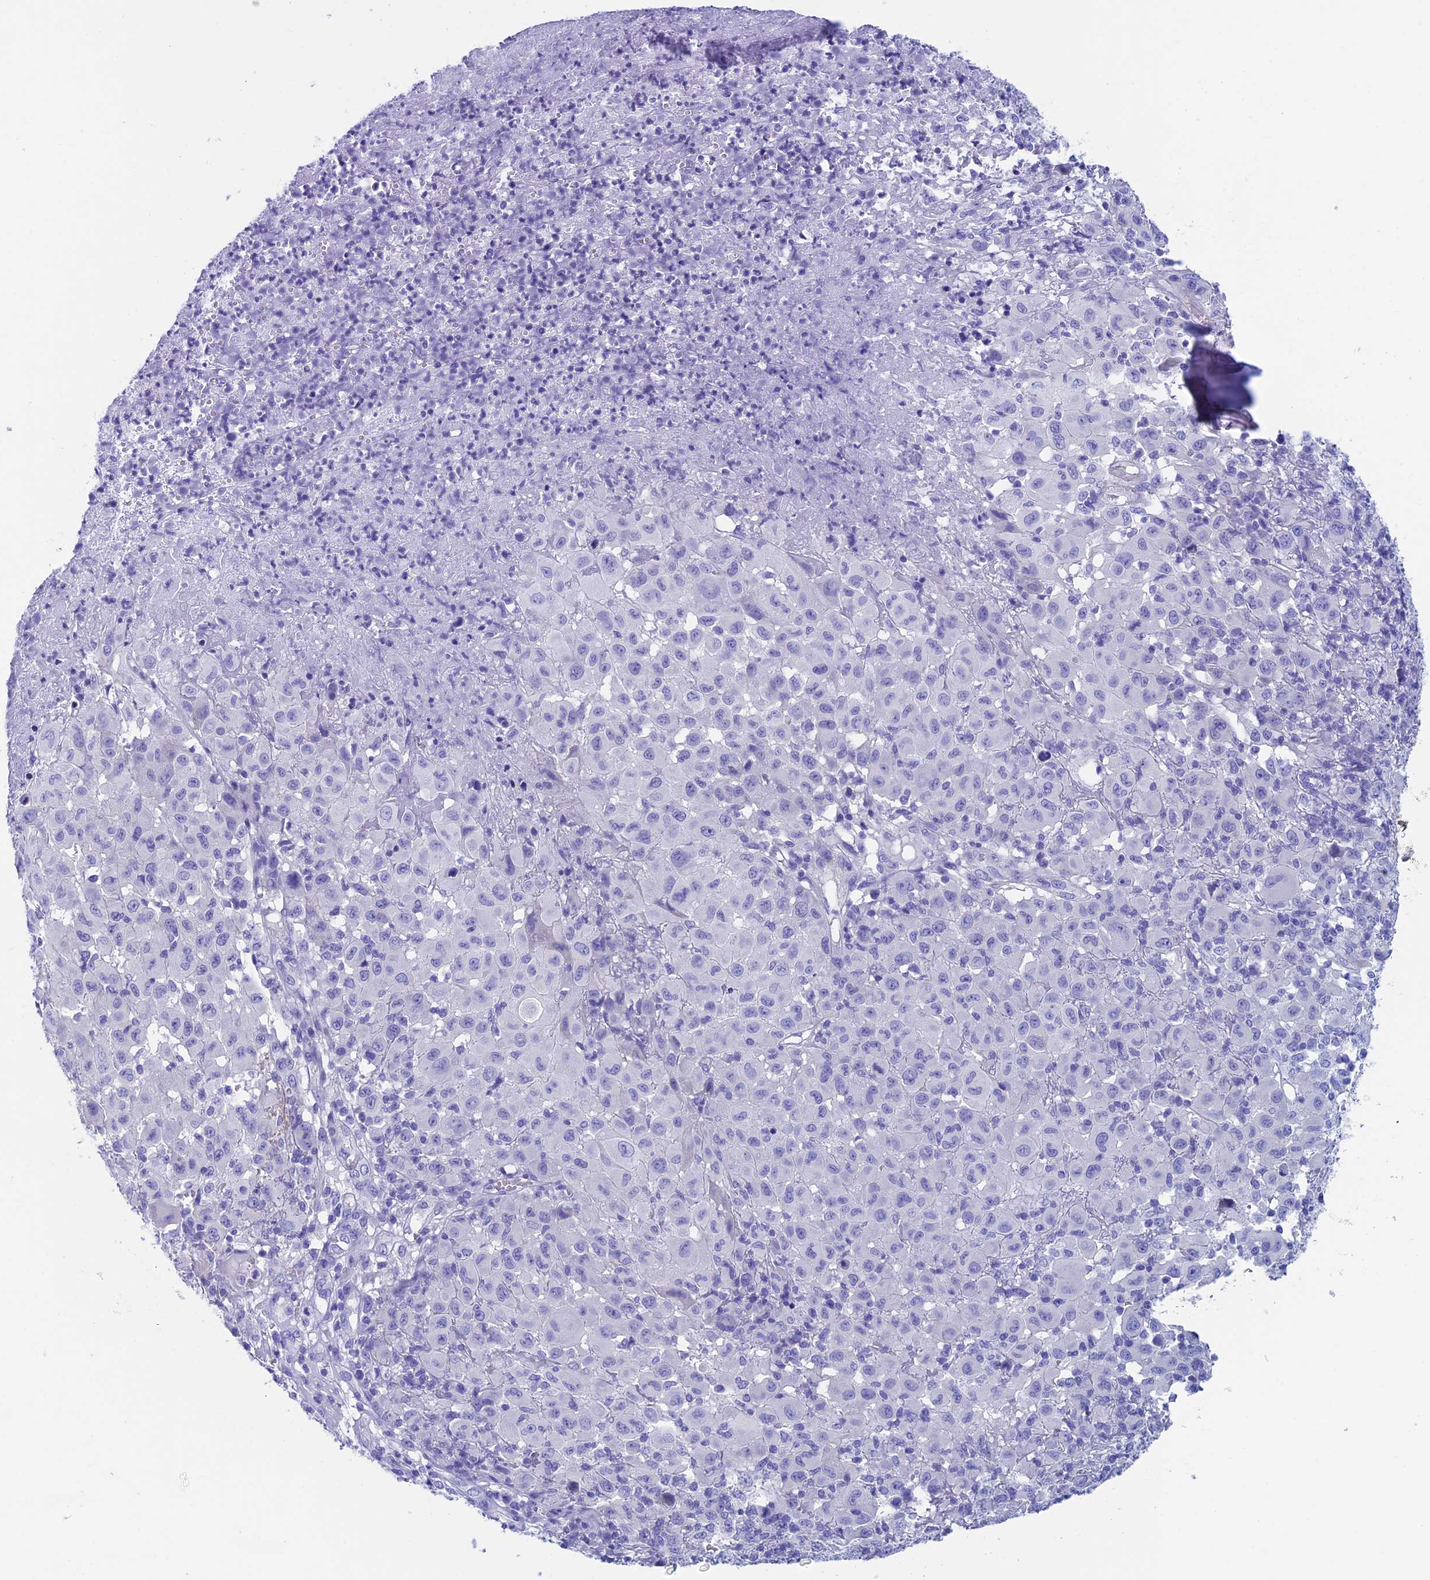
{"staining": {"intensity": "negative", "quantity": "none", "location": "none"}, "tissue": "melanoma", "cell_type": "Tumor cells", "image_type": "cancer", "snomed": [{"axis": "morphology", "description": "Malignant melanoma, NOS"}, {"axis": "topography", "description": "Skin"}], "caption": "Human malignant melanoma stained for a protein using IHC displays no staining in tumor cells.", "gene": "ADH7", "patient": {"sex": "male", "age": 73}}